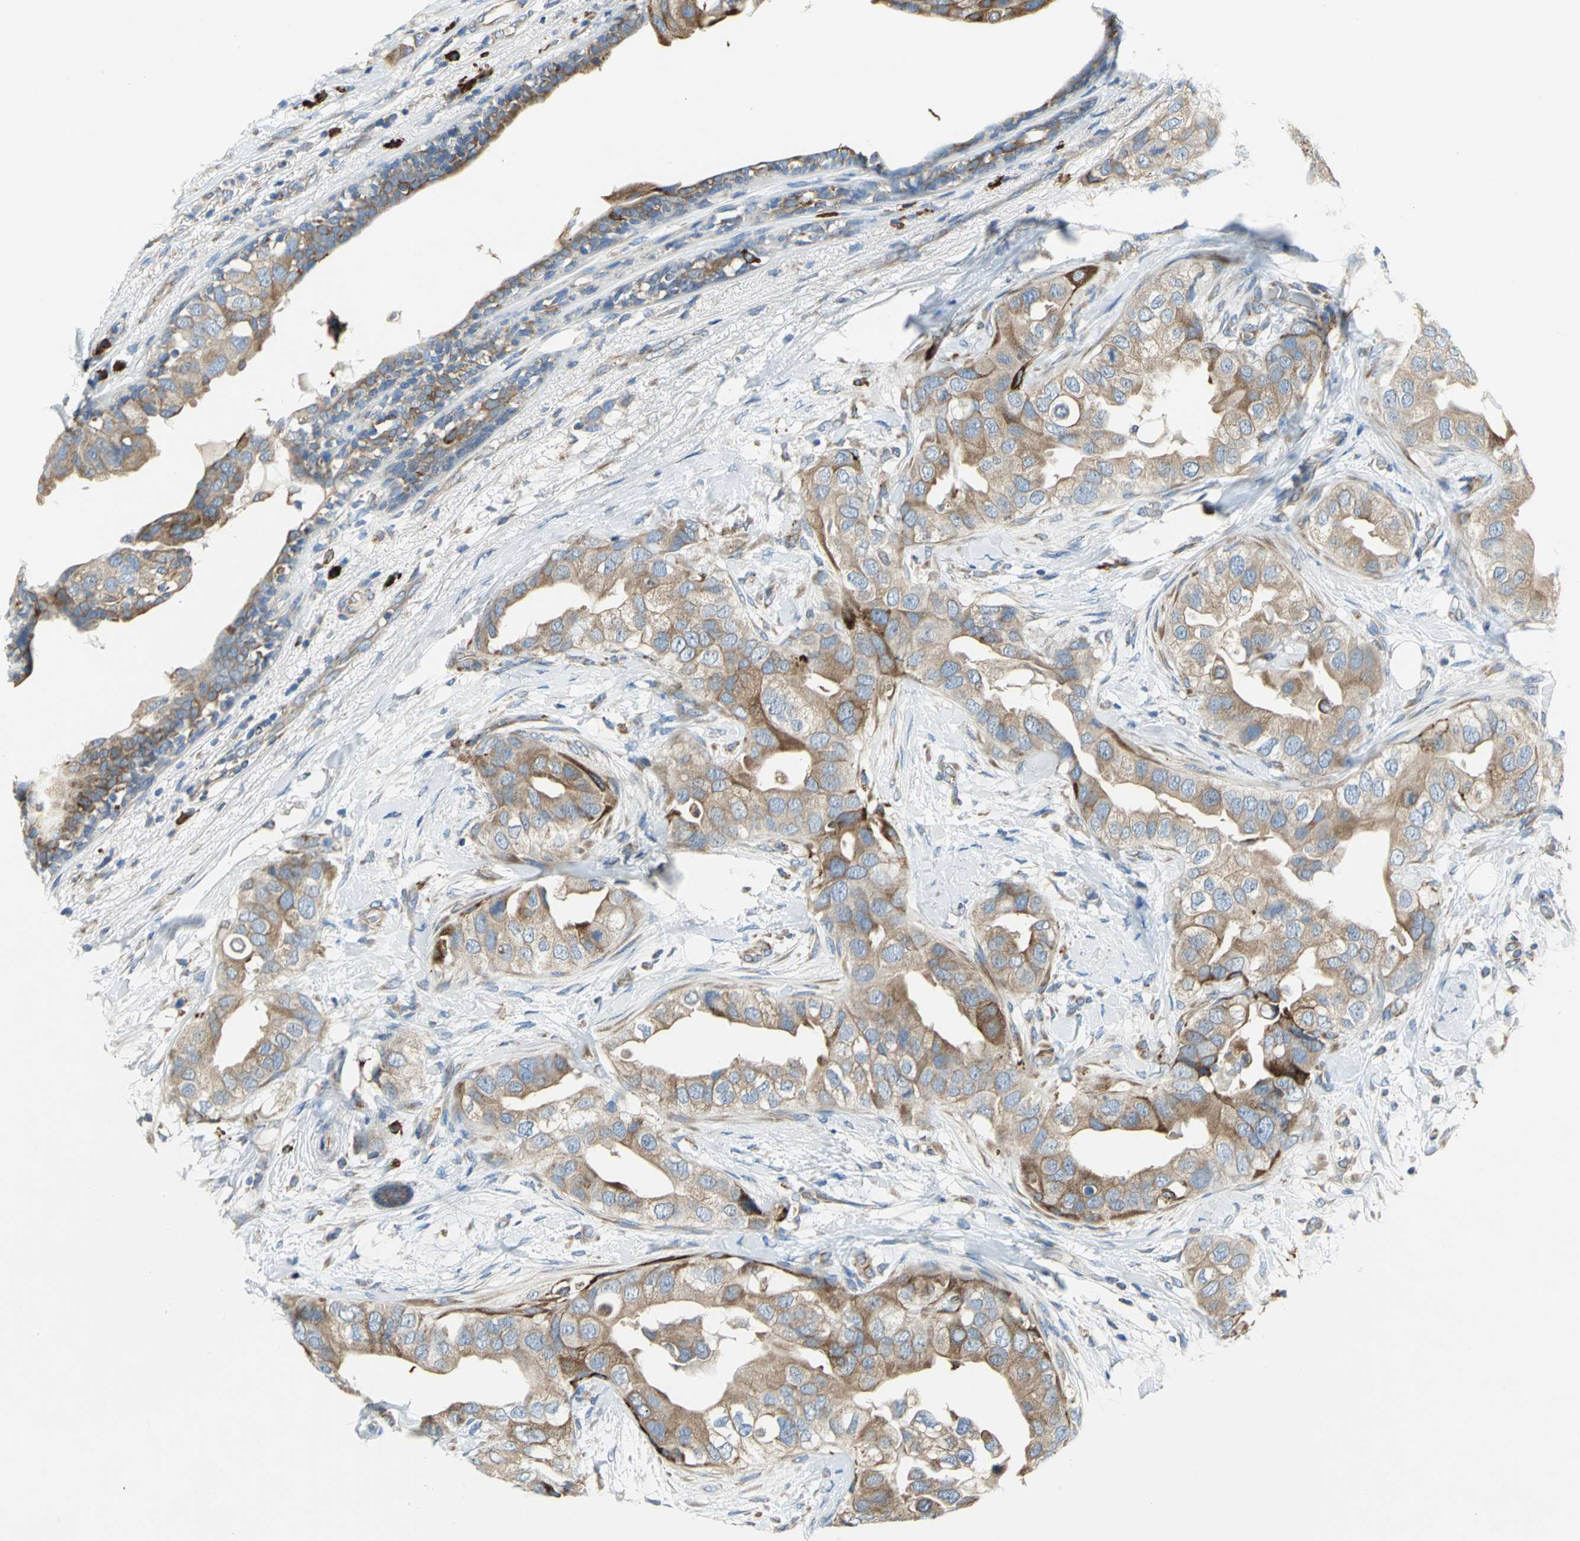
{"staining": {"intensity": "strong", "quantity": ">75%", "location": "cytoplasmic/membranous"}, "tissue": "breast cancer", "cell_type": "Tumor cells", "image_type": "cancer", "snomed": [{"axis": "morphology", "description": "Duct carcinoma"}, {"axis": "topography", "description": "Breast"}], "caption": "A photomicrograph showing strong cytoplasmic/membranous staining in about >75% of tumor cells in invasive ductal carcinoma (breast), as visualized by brown immunohistochemical staining.", "gene": "TULP4", "patient": {"sex": "female", "age": 40}}